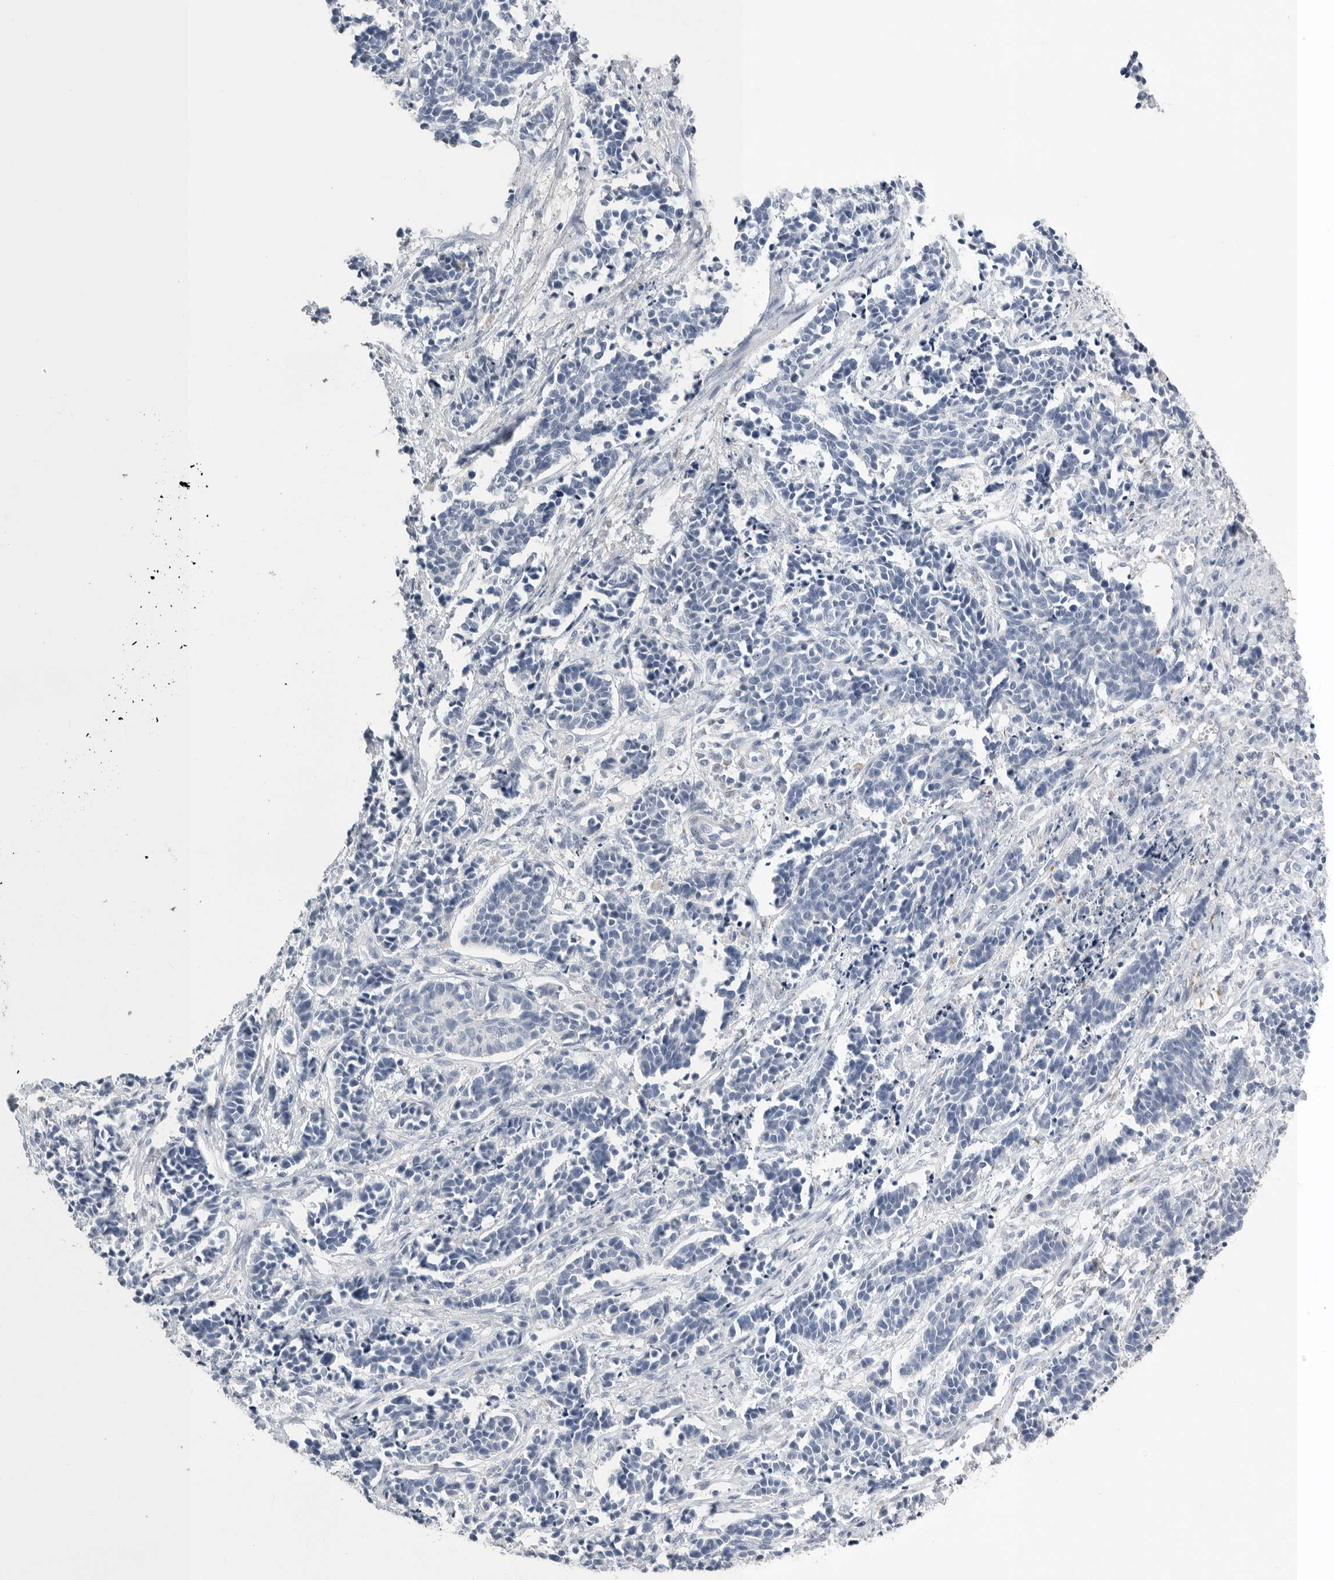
{"staining": {"intensity": "negative", "quantity": "none", "location": "none"}, "tissue": "cervical cancer", "cell_type": "Tumor cells", "image_type": "cancer", "snomed": [{"axis": "morphology", "description": "Normal tissue, NOS"}, {"axis": "morphology", "description": "Squamous cell carcinoma, NOS"}, {"axis": "topography", "description": "Cervix"}], "caption": "Immunohistochemistry (IHC) of human cervical cancer reveals no positivity in tumor cells.", "gene": "TIMP1", "patient": {"sex": "female", "age": 35}}